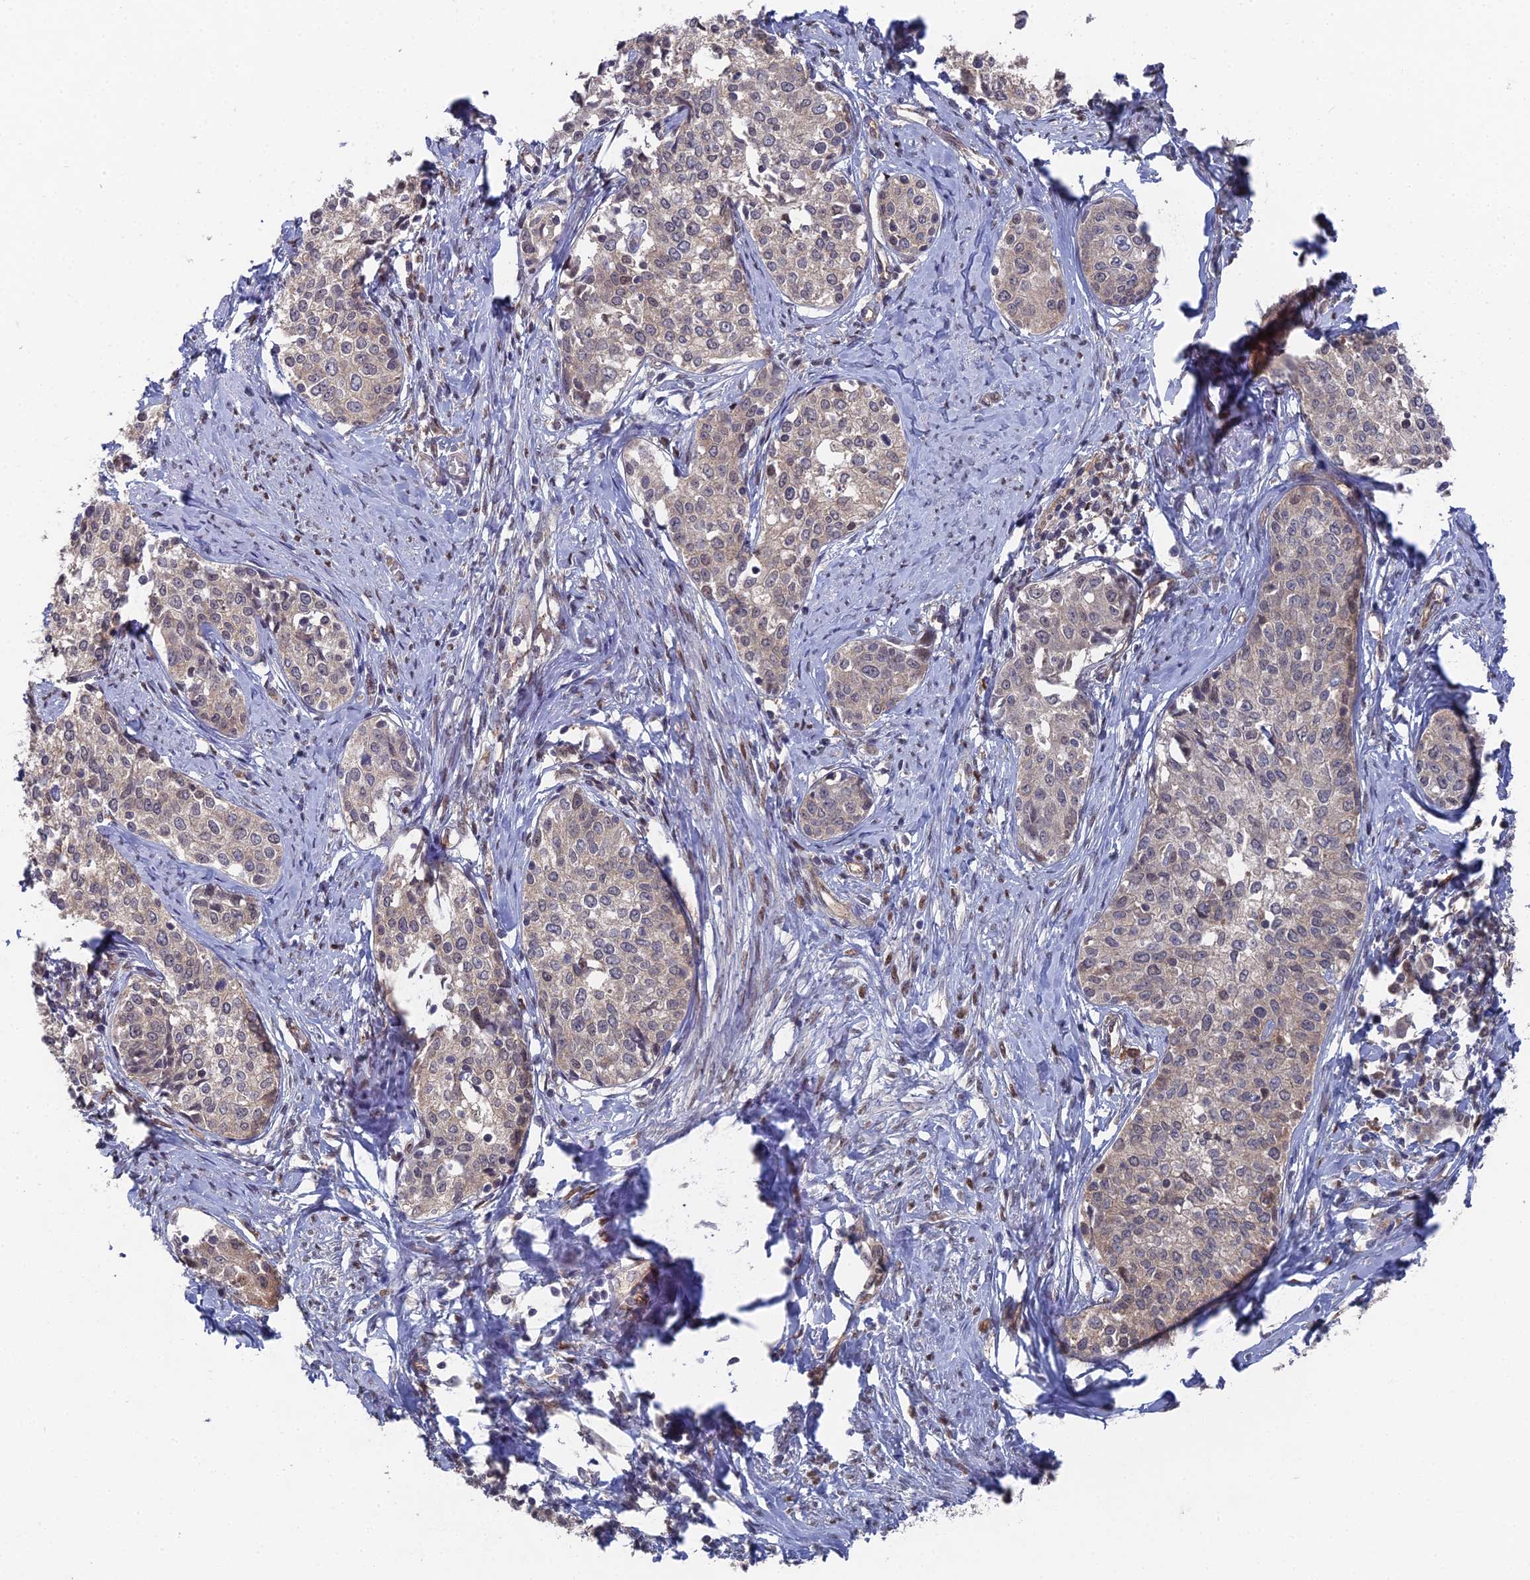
{"staining": {"intensity": "weak", "quantity": "<25%", "location": "cytoplasmic/membranous"}, "tissue": "cervical cancer", "cell_type": "Tumor cells", "image_type": "cancer", "snomed": [{"axis": "morphology", "description": "Squamous cell carcinoma, NOS"}, {"axis": "morphology", "description": "Adenocarcinoma, NOS"}, {"axis": "topography", "description": "Cervix"}], "caption": "Immunohistochemistry micrograph of neoplastic tissue: cervical cancer (squamous cell carcinoma) stained with DAB reveals no significant protein expression in tumor cells.", "gene": "UNC5D", "patient": {"sex": "female", "age": 52}}